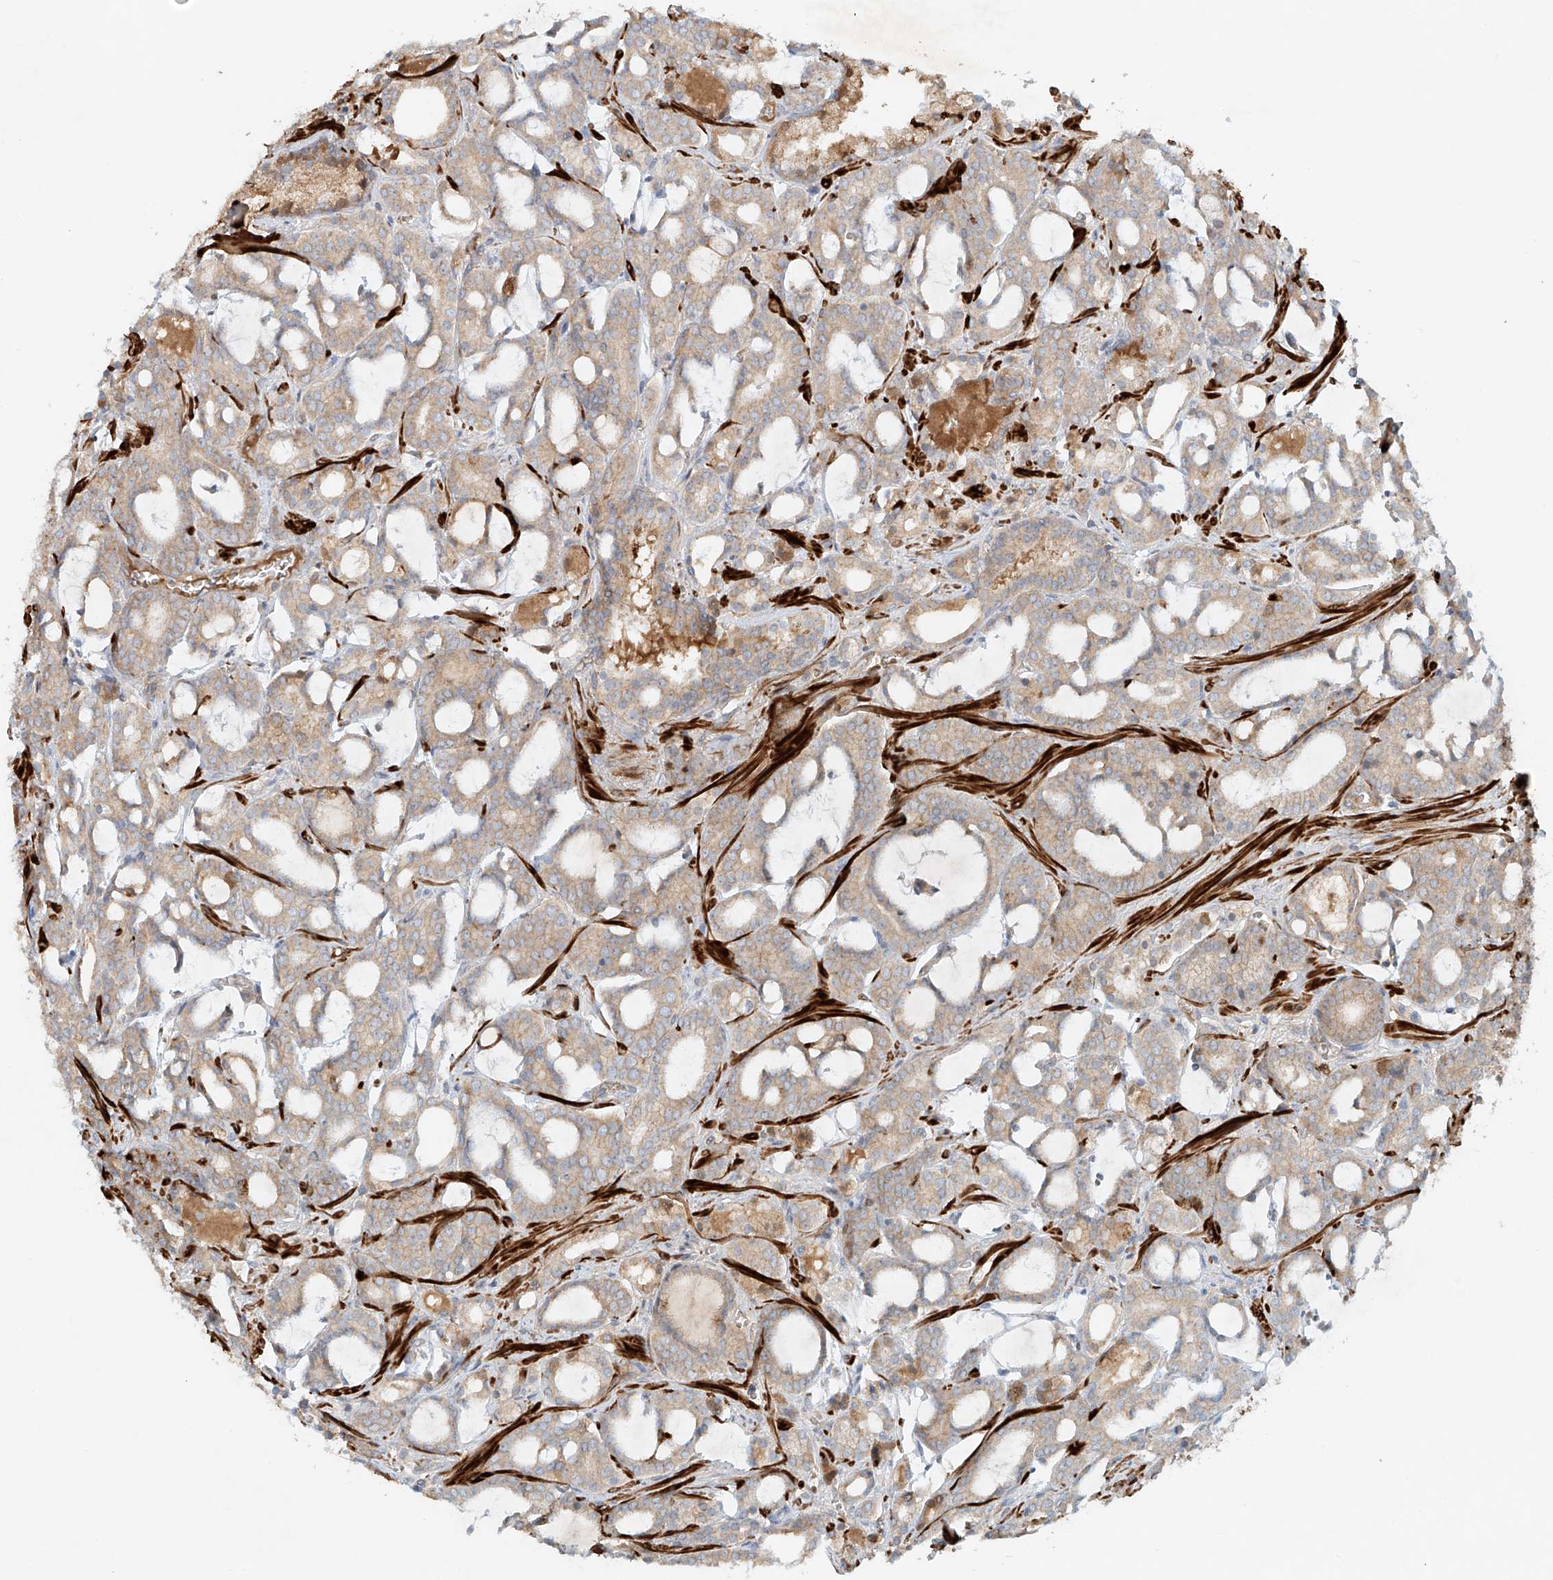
{"staining": {"intensity": "weak", "quantity": ">75%", "location": "cytoplasmic/membranous"}, "tissue": "prostate cancer", "cell_type": "Tumor cells", "image_type": "cancer", "snomed": [{"axis": "morphology", "description": "Adenocarcinoma, High grade"}, {"axis": "topography", "description": "Prostate and seminal vesicle, NOS"}], "caption": "Brown immunohistochemical staining in prostate cancer (high-grade adenocarcinoma) demonstrates weak cytoplasmic/membranous positivity in approximately >75% of tumor cells.", "gene": "LYRM9", "patient": {"sex": "male", "age": 67}}